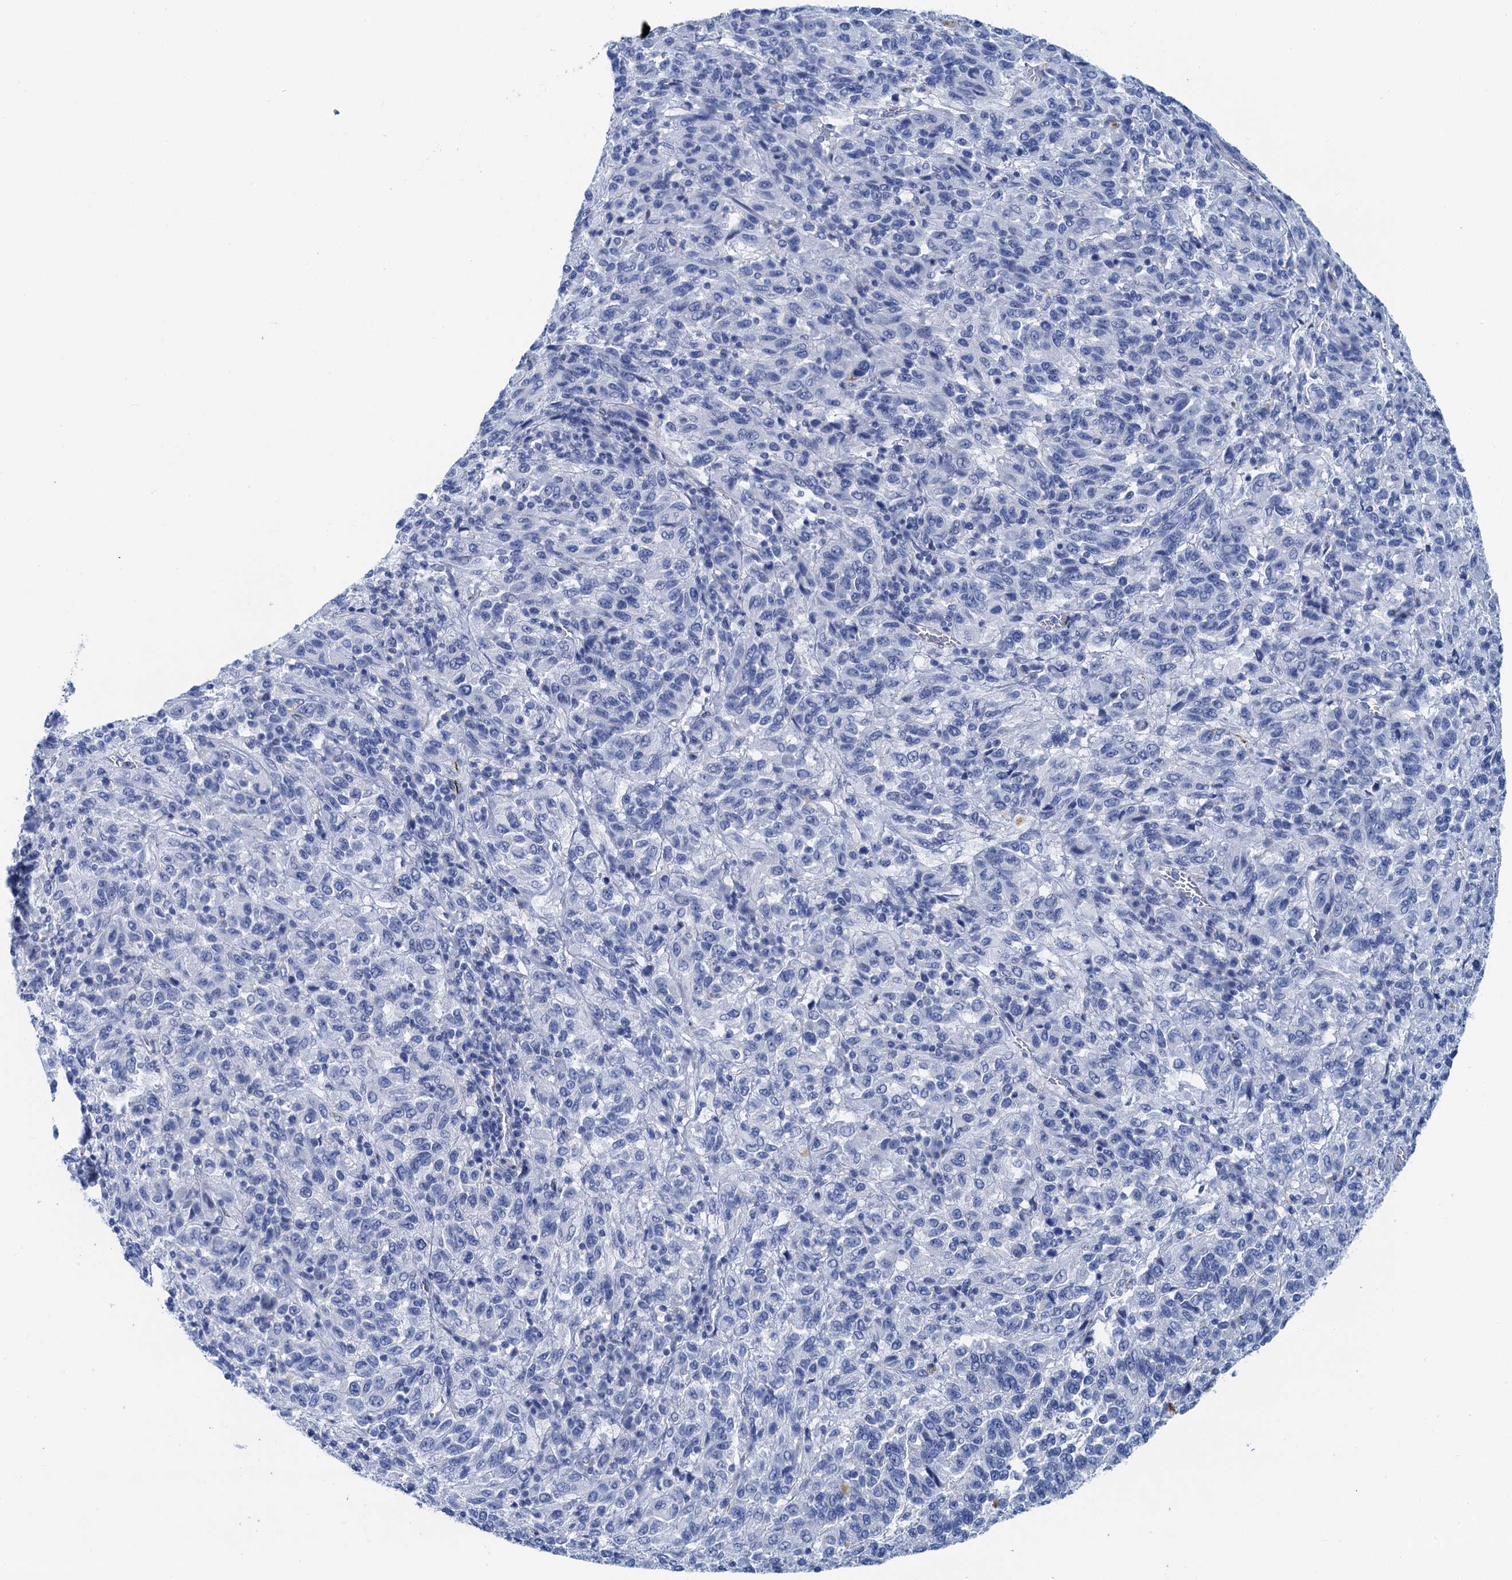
{"staining": {"intensity": "negative", "quantity": "none", "location": "none"}, "tissue": "melanoma", "cell_type": "Tumor cells", "image_type": "cancer", "snomed": [{"axis": "morphology", "description": "Malignant melanoma, Metastatic site"}, {"axis": "topography", "description": "Lung"}], "caption": "Tumor cells are negative for protein expression in human malignant melanoma (metastatic site).", "gene": "NLRP10", "patient": {"sex": "male", "age": 64}}